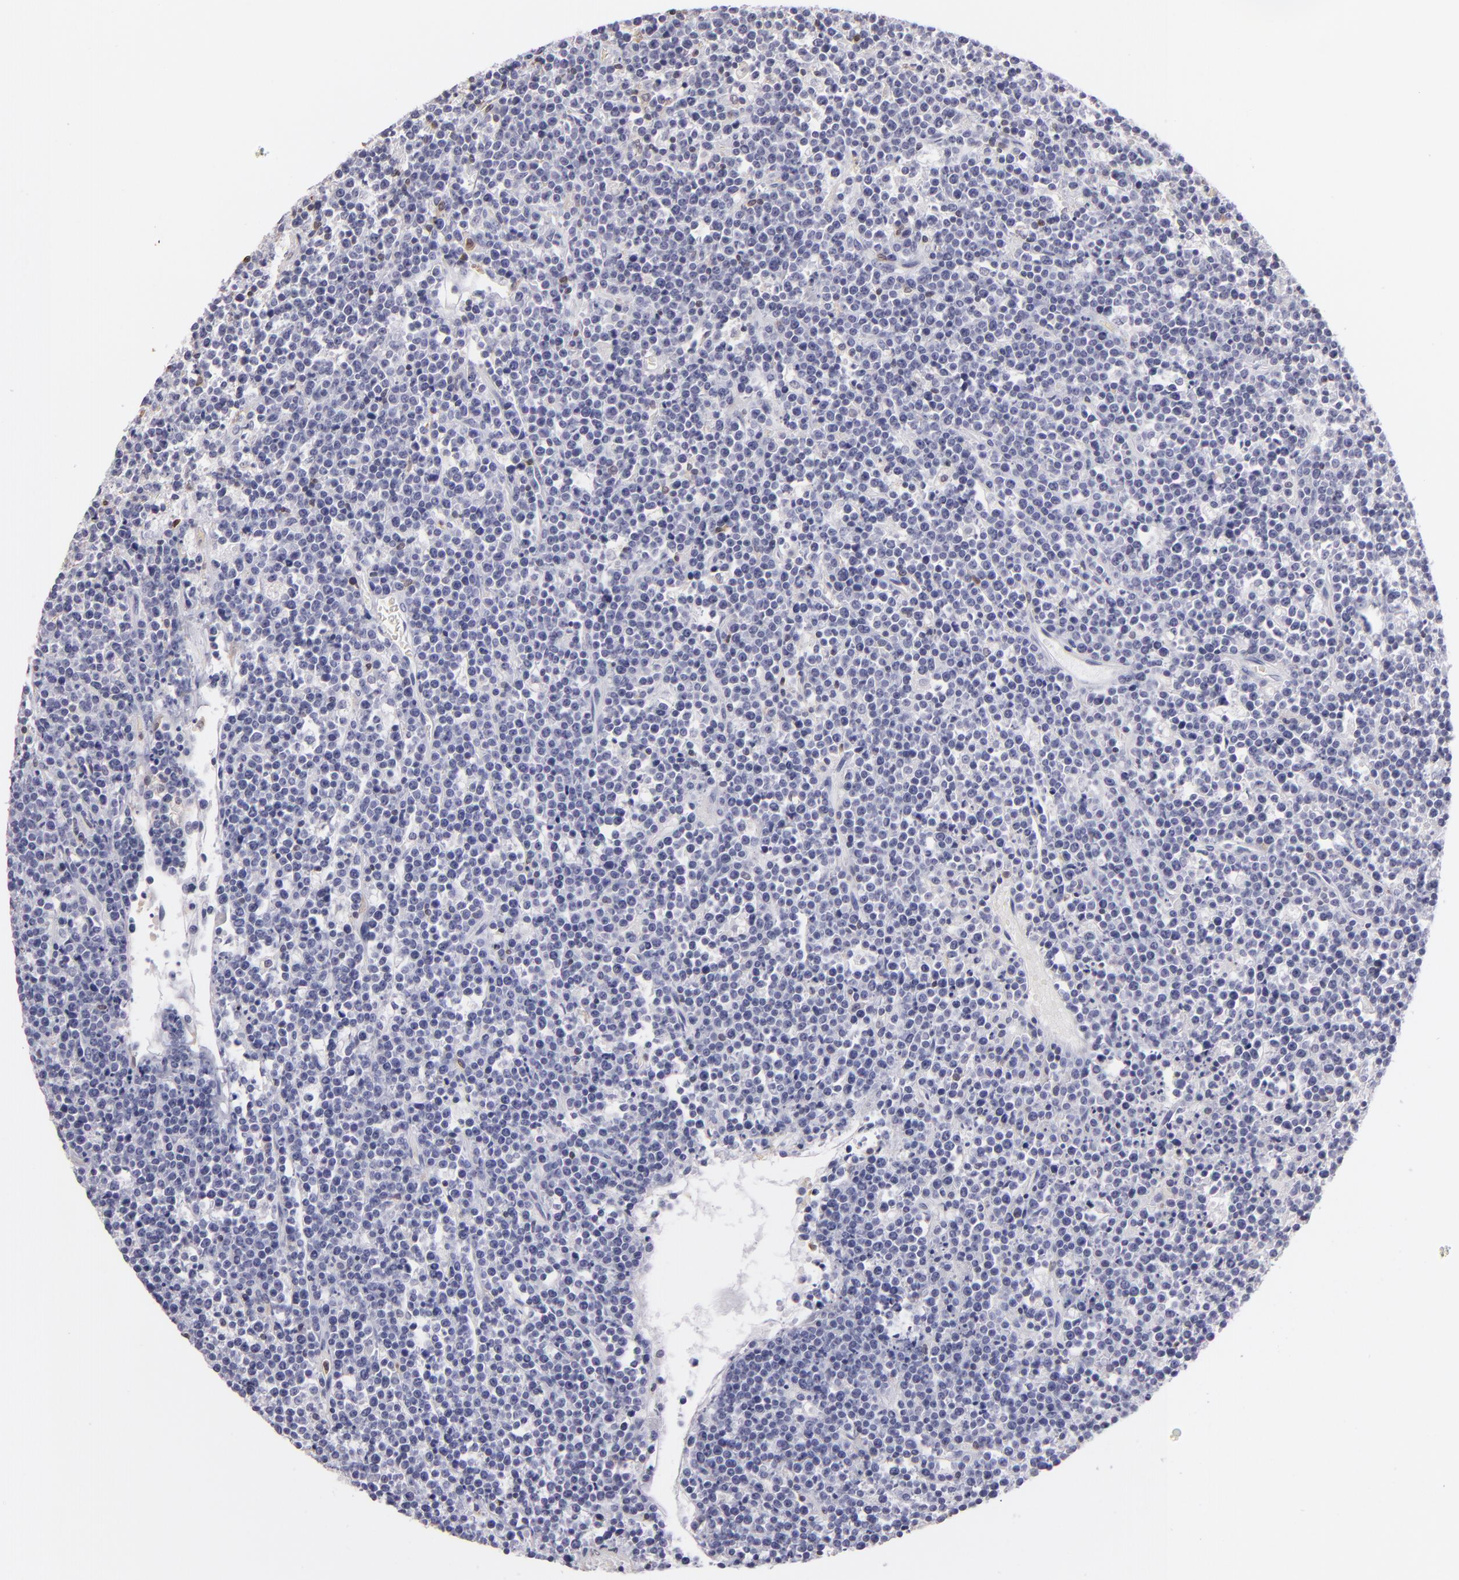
{"staining": {"intensity": "negative", "quantity": "none", "location": "none"}, "tissue": "lymphoma", "cell_type": "Tumor cells", "image_type": "cancer", "snomed": [{"axis": "morphology", "description": "Malignant lymphoma, non-Hodgkin's type, High grade"}, {"axis": "topography", "description": "Ovary"}], "caption": "This is an immunohistochemistry (IHC) micrograph of lymphoma. There is no staining in tumor cells.", "gene": "S100A2", "patient": {"sex": "female", "age": 56}}